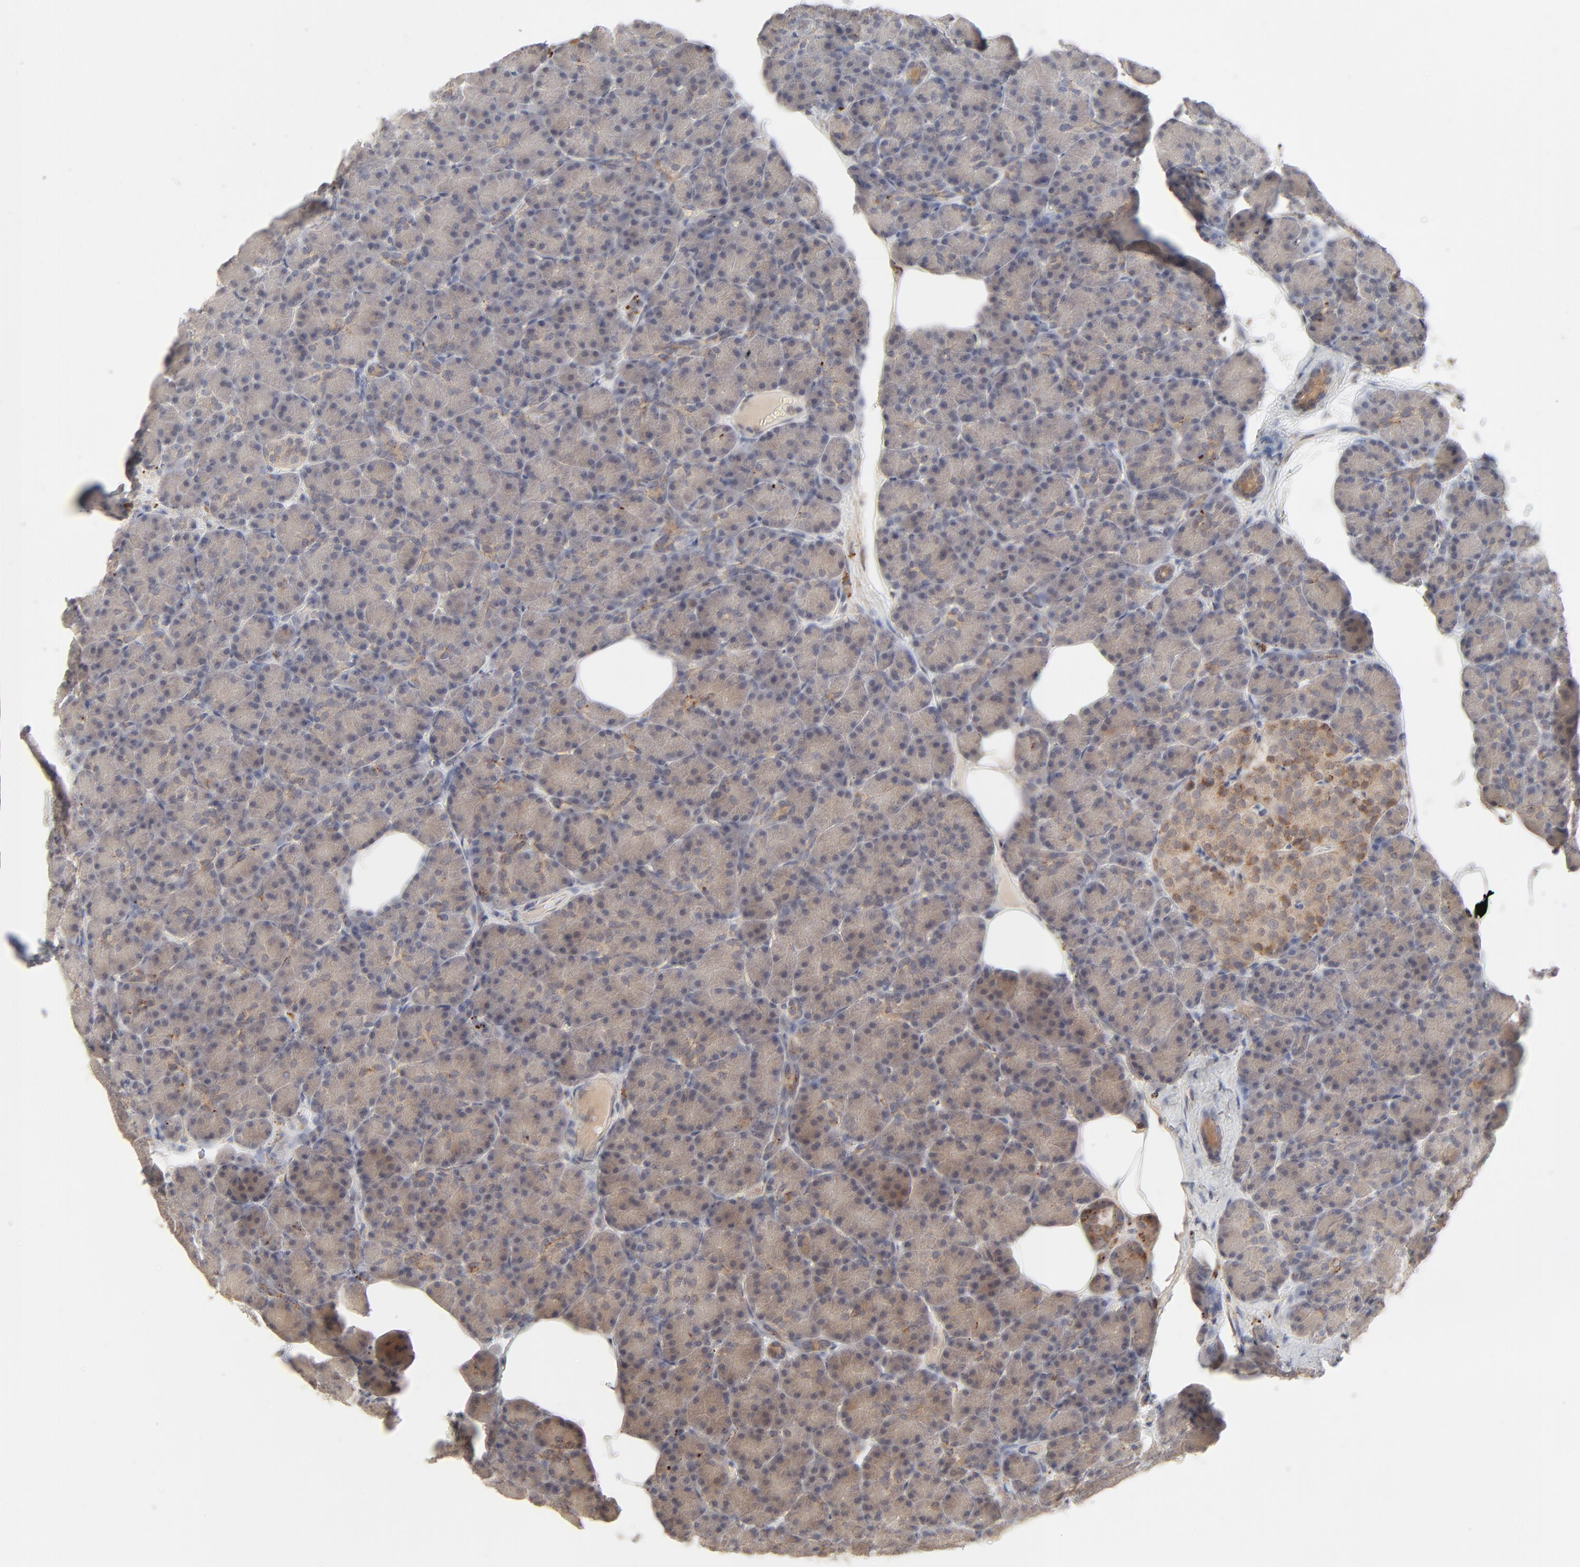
{"staining": {"intensity": "weak", "quantity": ">75%", "location": "cytoplasmic/membranous"}, "tissue": "pancreas", "cell_type": "Exocrine glandular cells", "image_type": "normal", "snomed": [{"axis": "morphology", "description": "Normal tissue, NOS"}, {"axis": "topography", "description": "Pancreas"}], "caption": "A photomicrograph of pancreas stained for a protein exhibits weak cytoplasmic/membranous brown staining in exocrine glandular cells. The protein is stained brown, and the nuclei are stained in blue (DAB IHC with brightfield microscopy, high magnification).", "gene": "POMT2", "patient": {"sex": "female", "age": 43}}